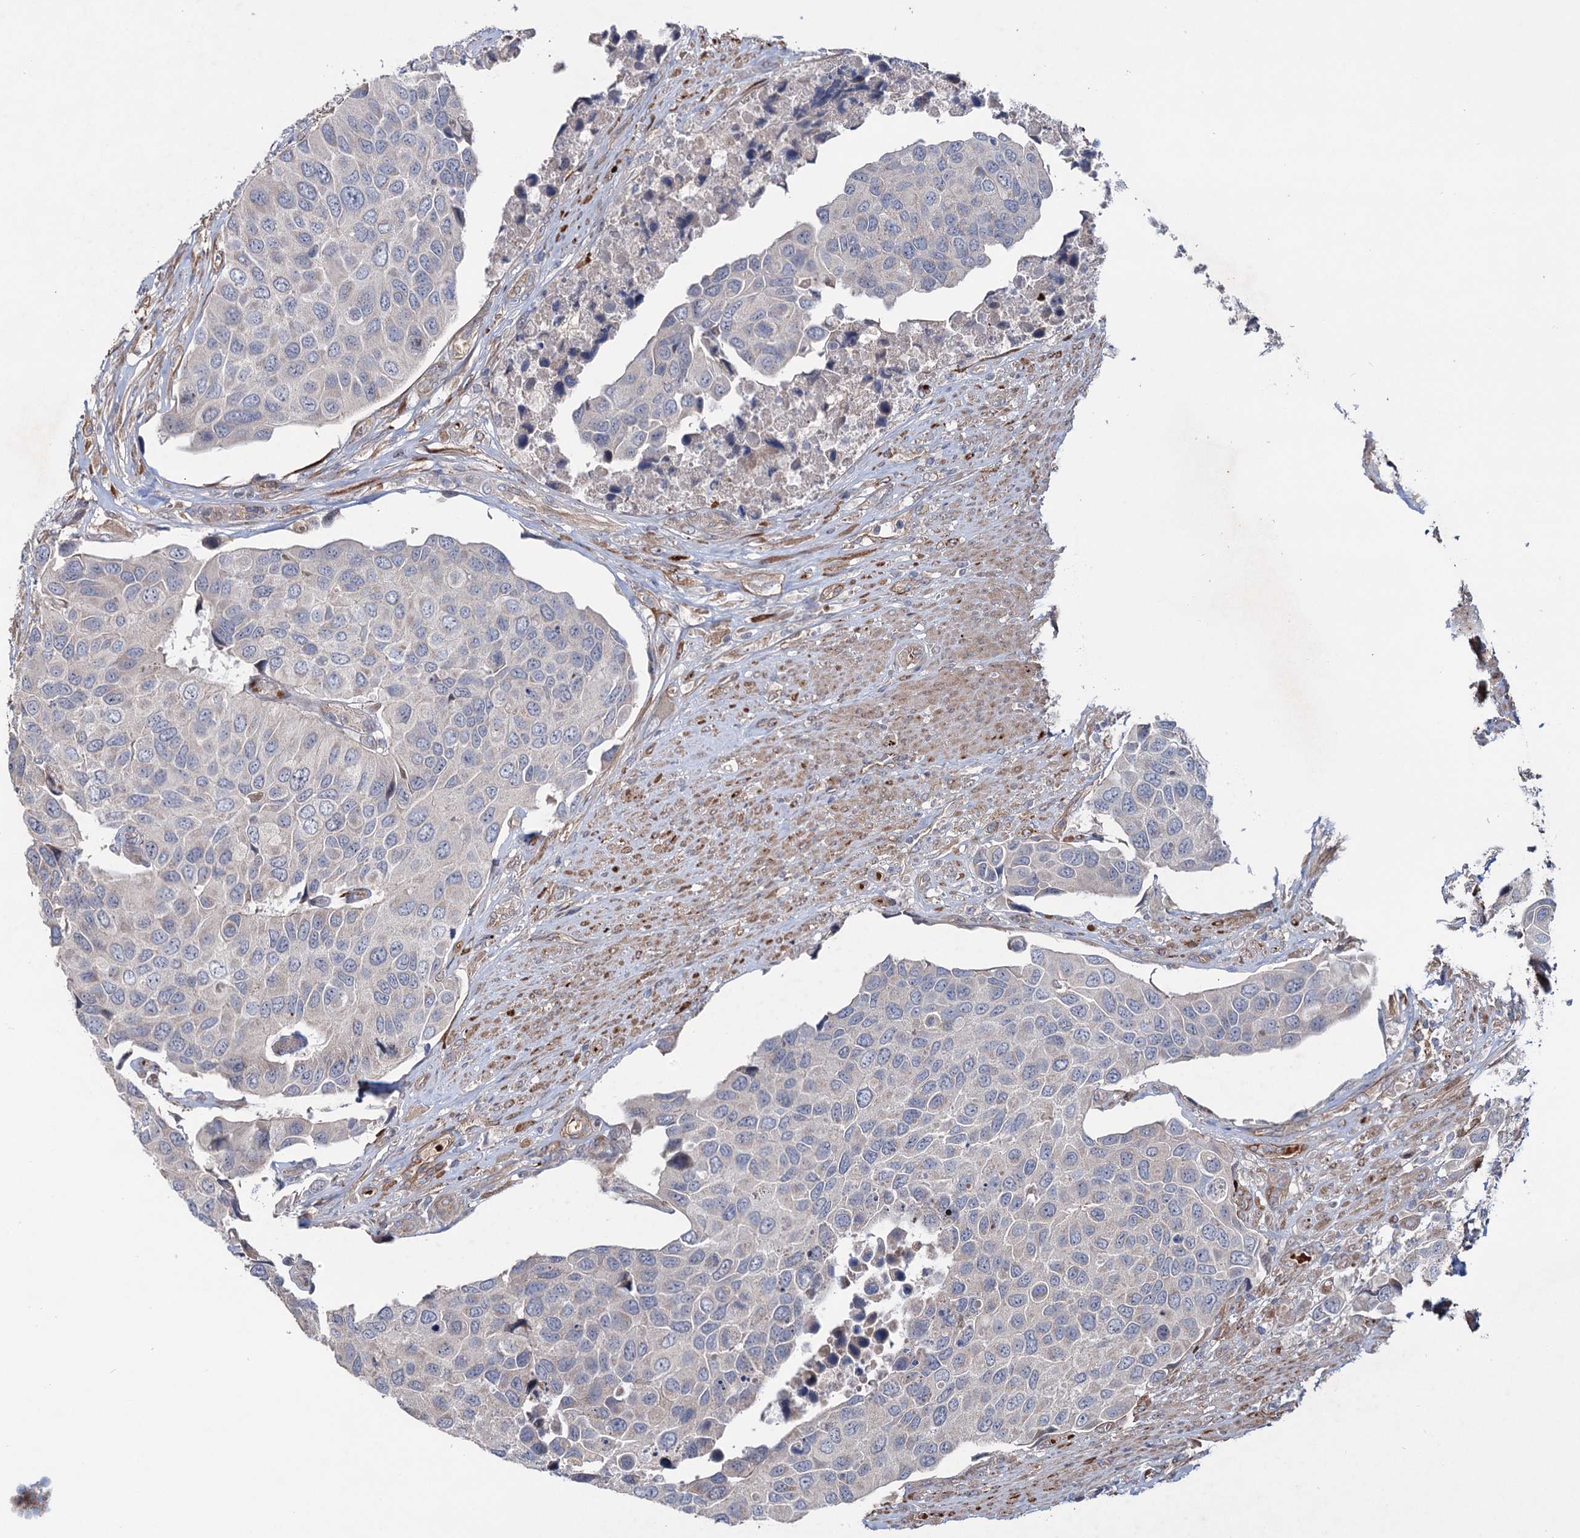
{"staining": {"intensity": "negative", "quantity": "none", "location": "none"}, "tissue": "urothelial cancer", "cell_type": "Tumor cells", "image_type": "cancer", "snomed": [{"axis": "morphology", "description": "Urothelial carcinoma, High grade"}, {"axis": "topography", "description": "Urinary bladder"}], "caption": "Tumor cells show no significant staining in urothelial cancer.", "gene": "PTDSS2", "patient": {"sex": "male", "age": 74}}